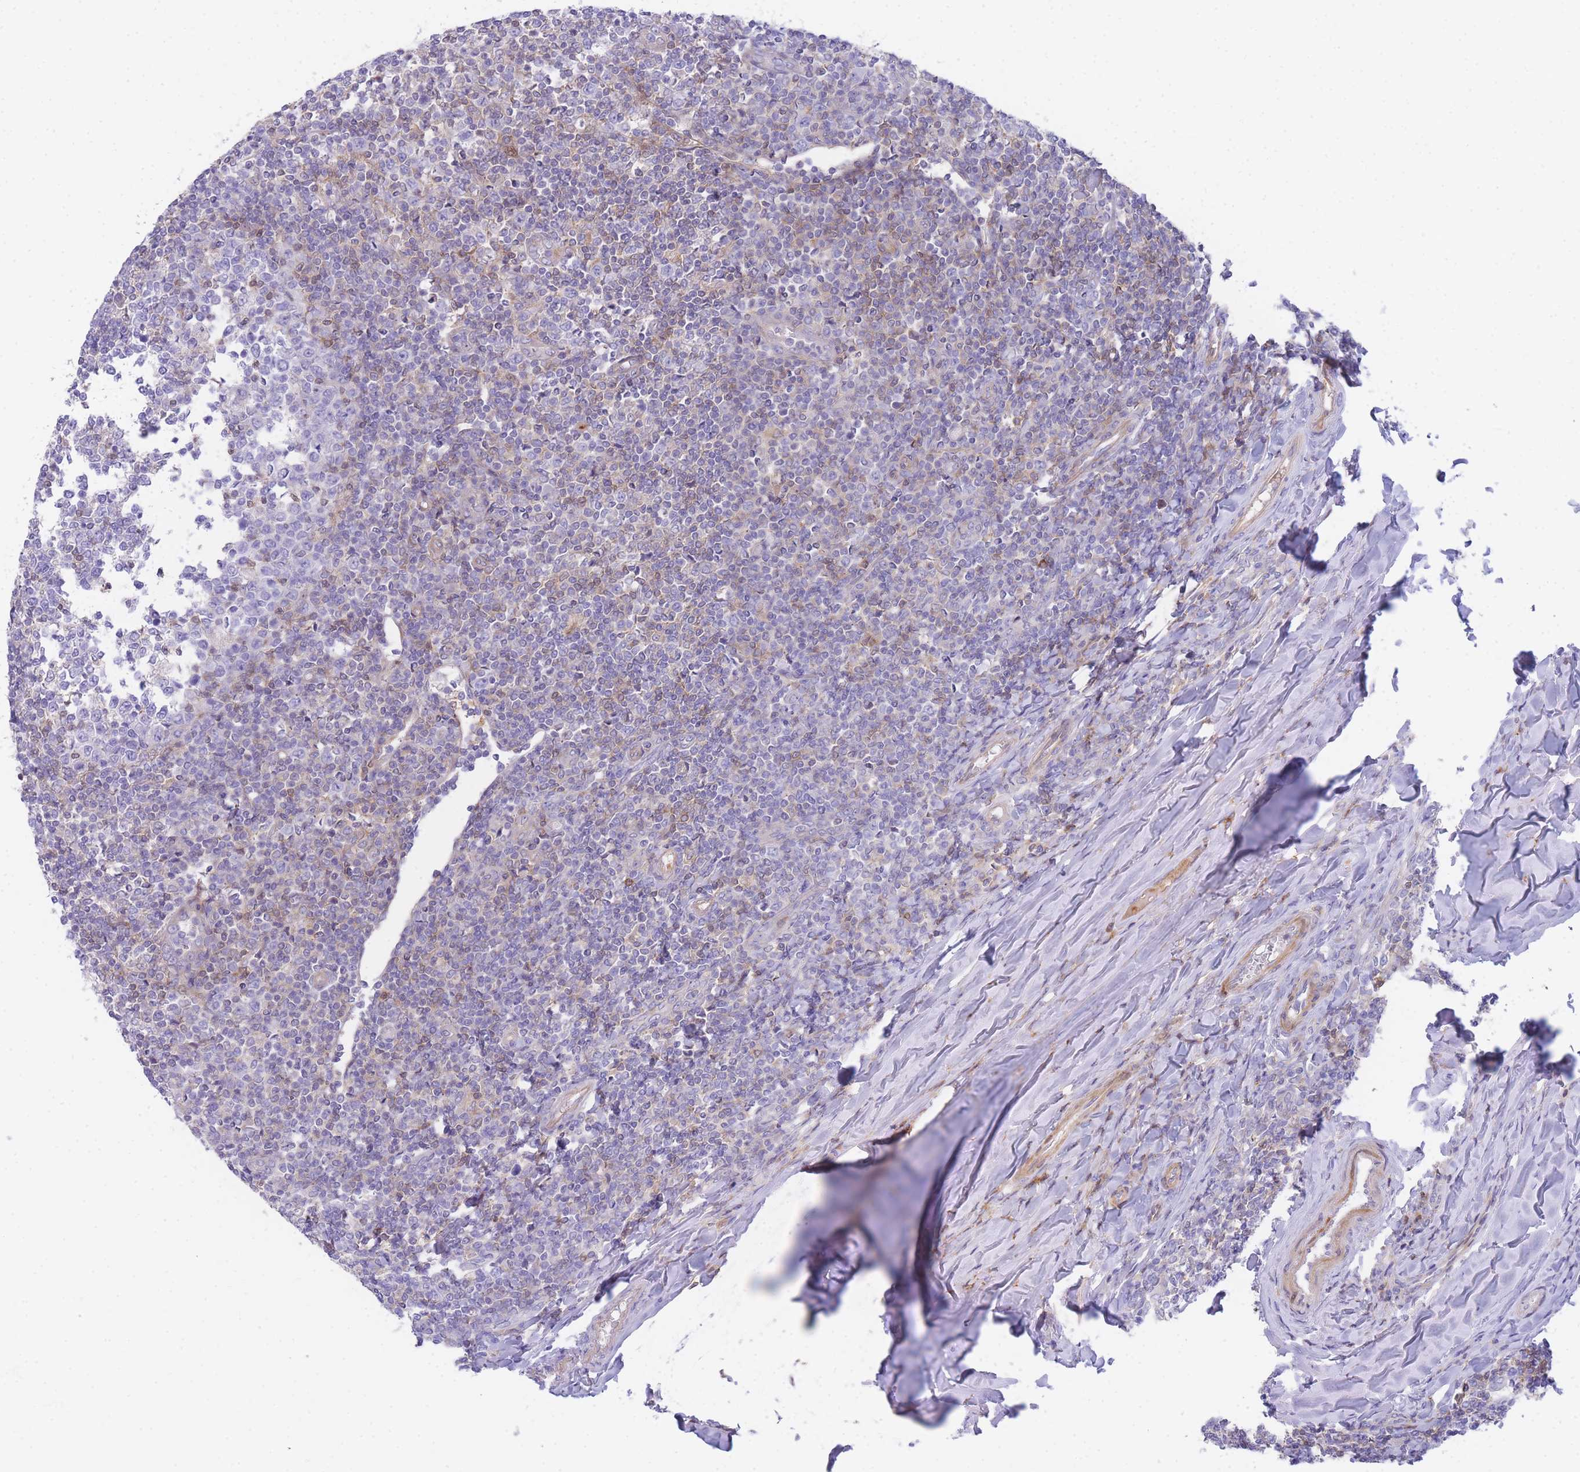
{"staining": {"intensity": "negative", "quantity": "none", "location": "none"}, "tissue": "tonsil", "cell_type": "Germinal center cells", "image_type": "normal", "snomed": [{"axis": "morphology", "description": "Normal tissue, NOS"}, {"axis": "topography", "description": "Tonsil"}], "caption": "This is an immunohistochemistry (IHC) micrograph of normal human tonsil. There is no positivity in germinal center cells.", "gene": "FBN3", "patient": {"sex": "female", "age": 19}}